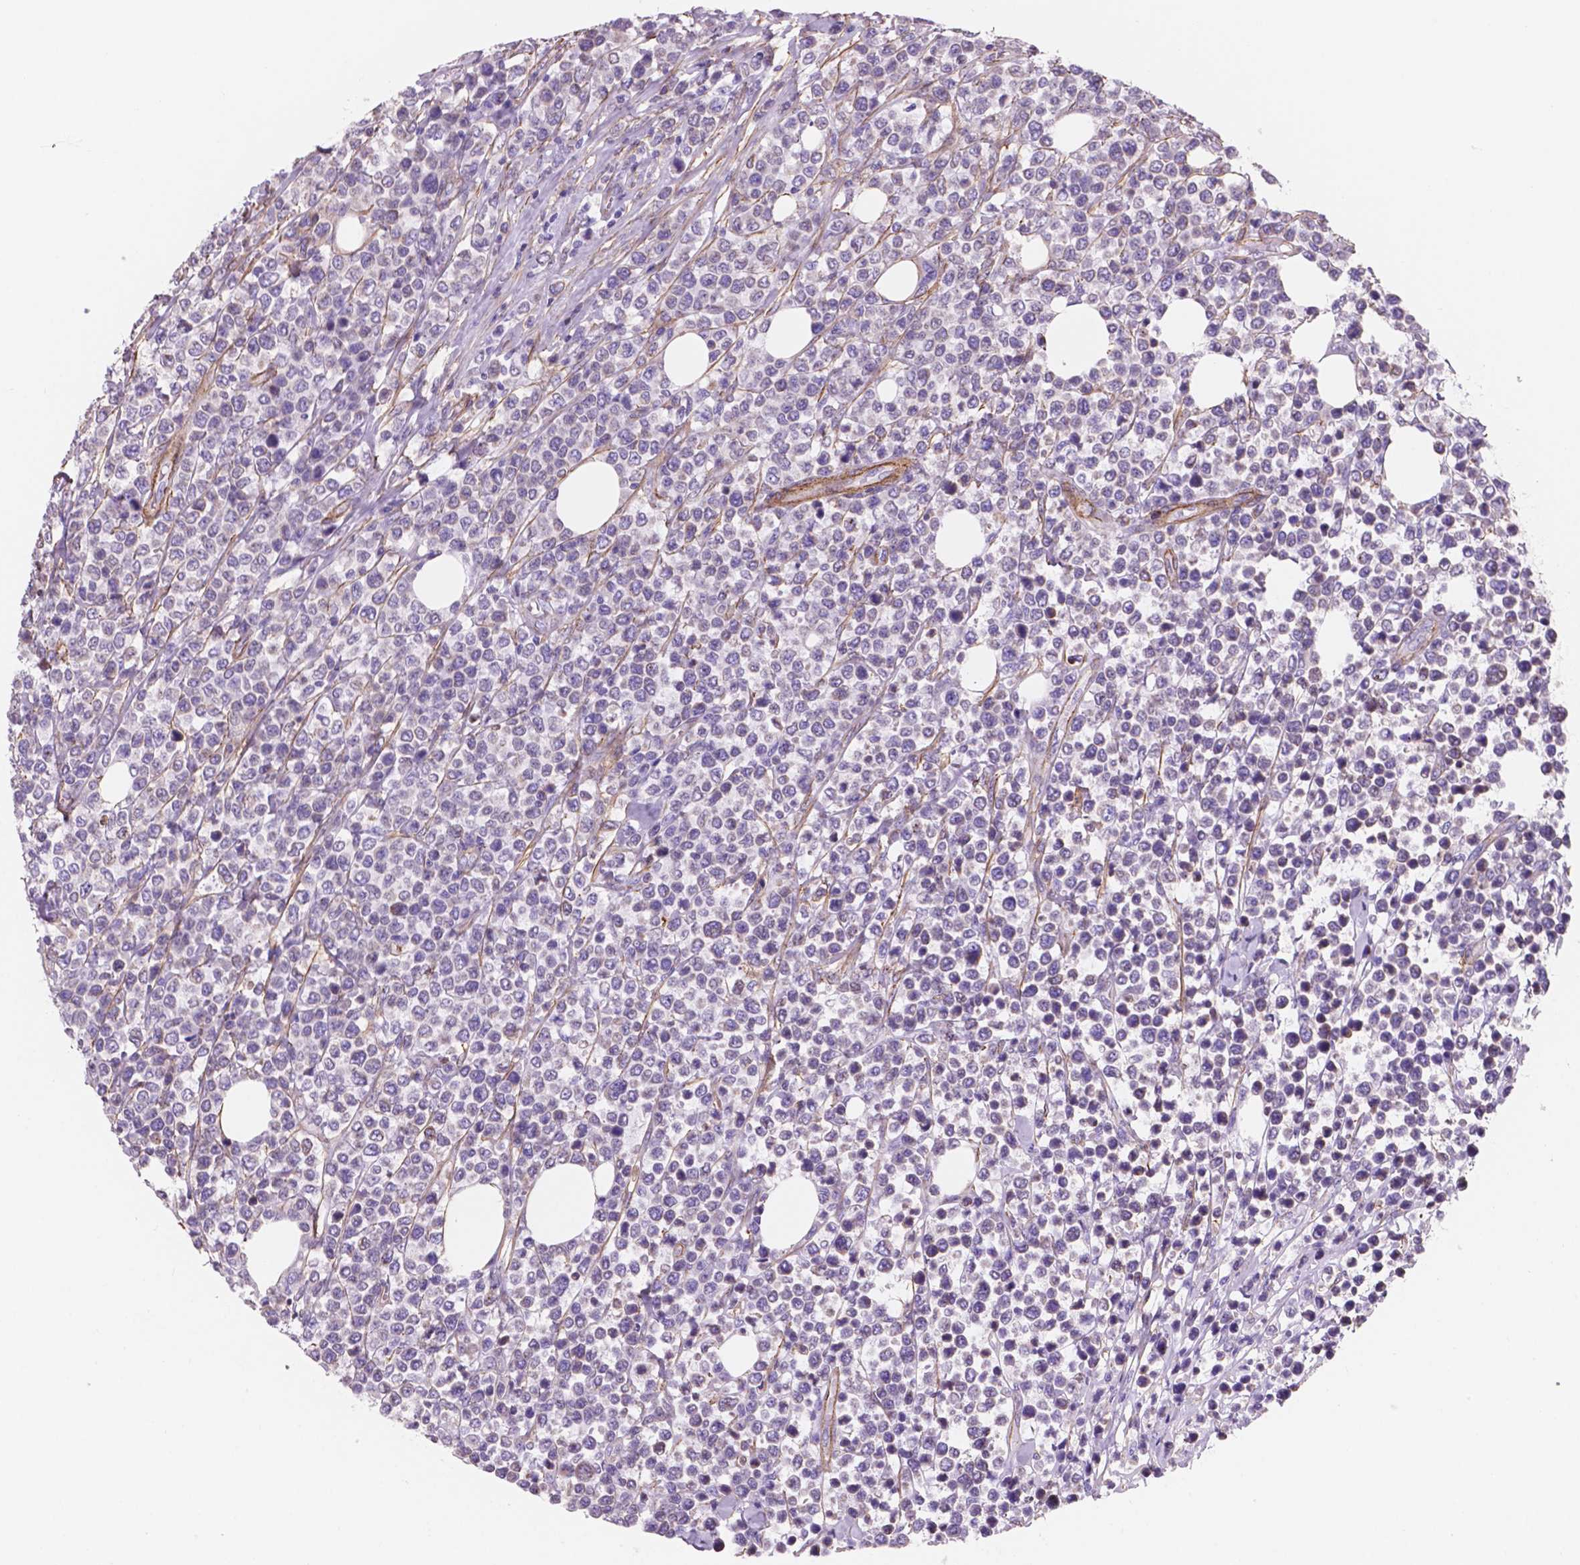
{"staining": {"intensity": "negative", "quantity": "none", "location": "none"}, "tissue": "lymphoma", "cell_type": "Tumor cells", "image_type": "cancer", "snomed": [{"axis": "morphology", "description": "Malignant lymphoma, non-Hodgkin's type, High grade"}, {"axis": "topography", "description": "Soft tissue"}], "caption": "Tumor cells show no significant positivity in lymphoma.", "gene": "TOR2A", "patient": {"sex": "female", "age": 56}}